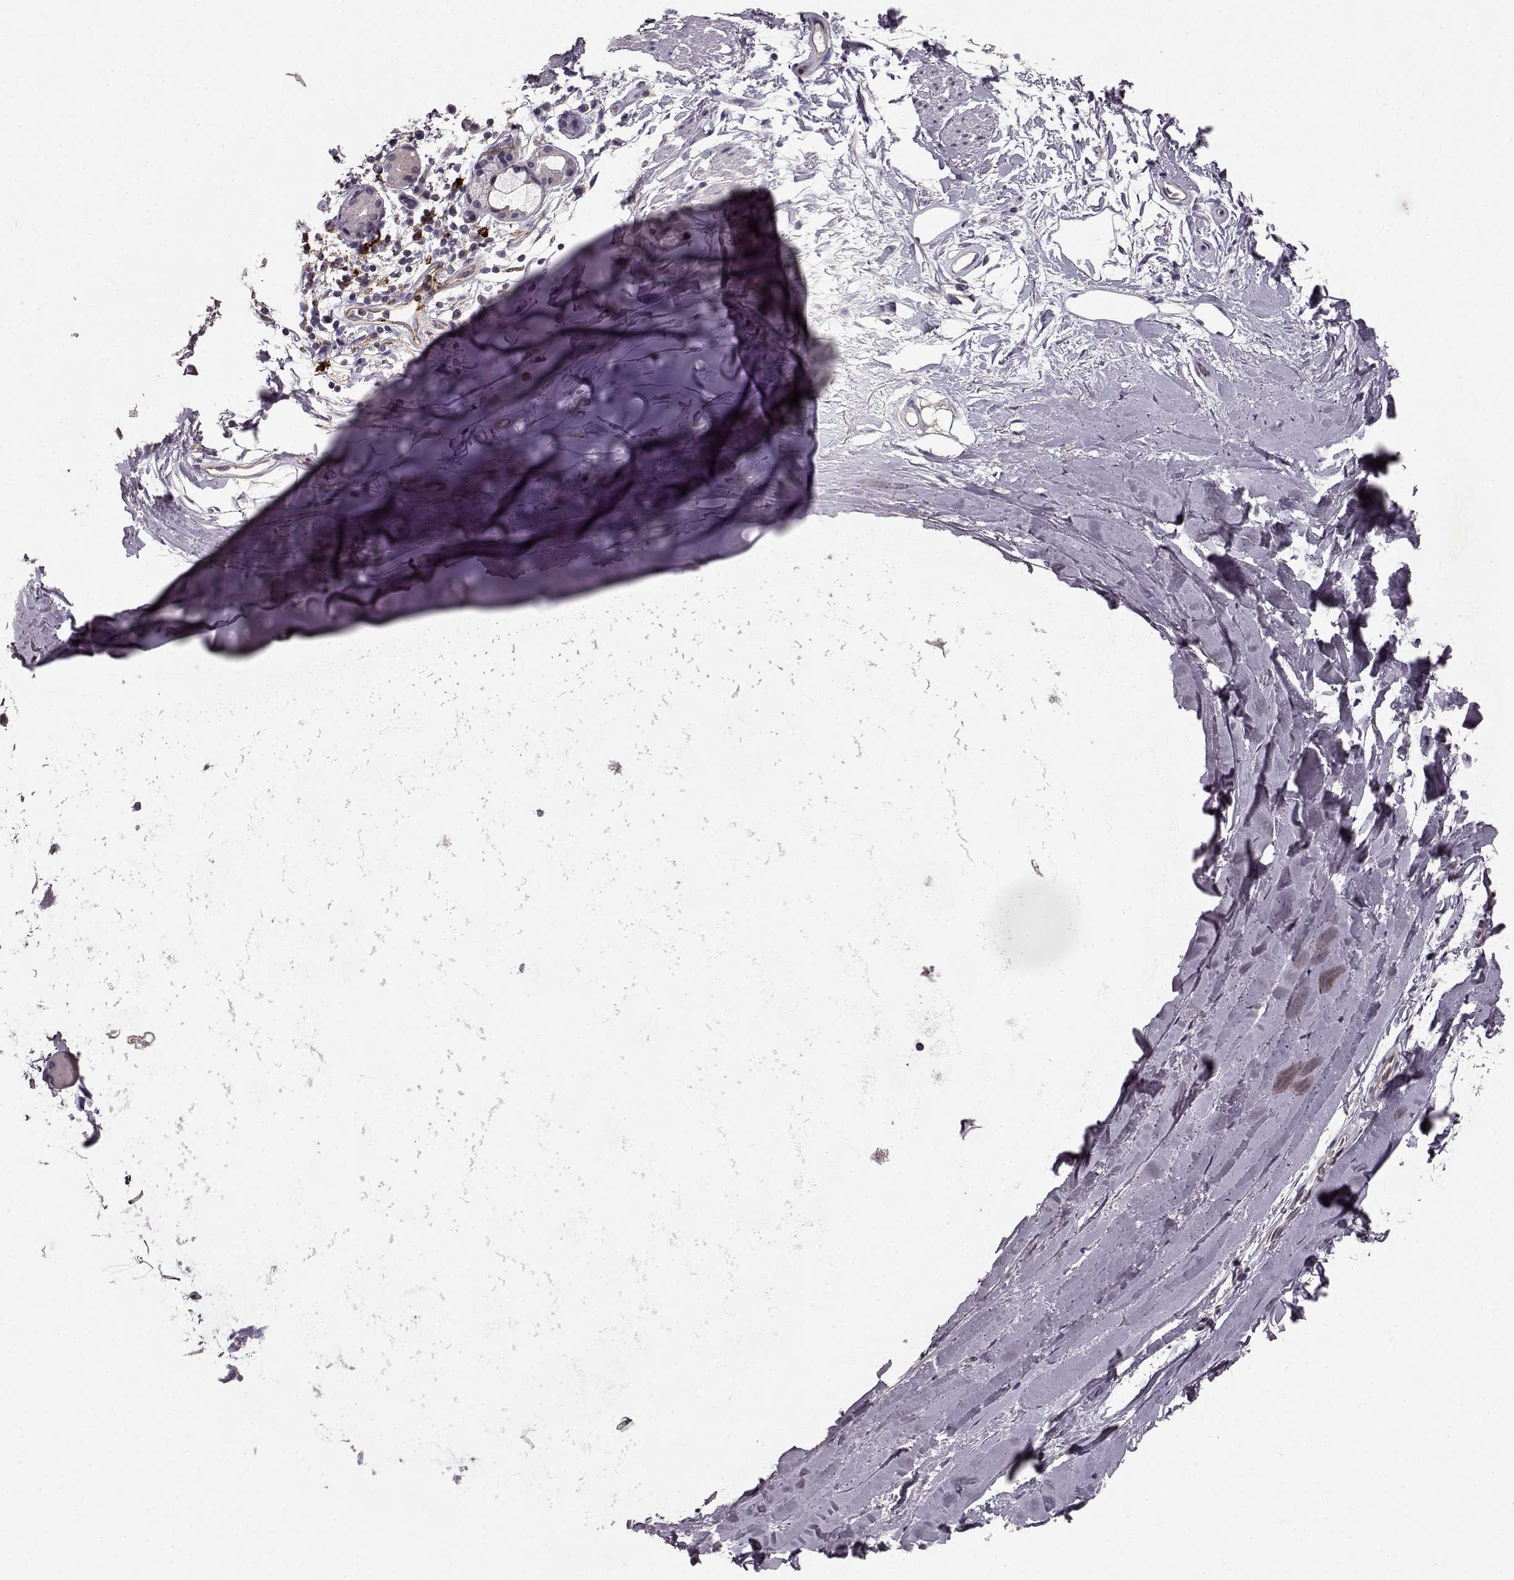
{"staining": {"intensity": "negative", "quantity": "none", "location": "none"}, "tissue": "adipose tissue", "cell_type": "Adipocytes", "image_type": "normal", "snomed": [{"axis": "morphology", "description": "Normal tissue, NOS"}, {"axis": "topography", "description": "Lymph node"}, {"axis": "topography", "description": "Bronchus"}], "caption": "Adipocytes are negative for protein expression in normal human adipose tissue.", "gene": "CCNF", "patient": {"sex": "female", "age": 70}}